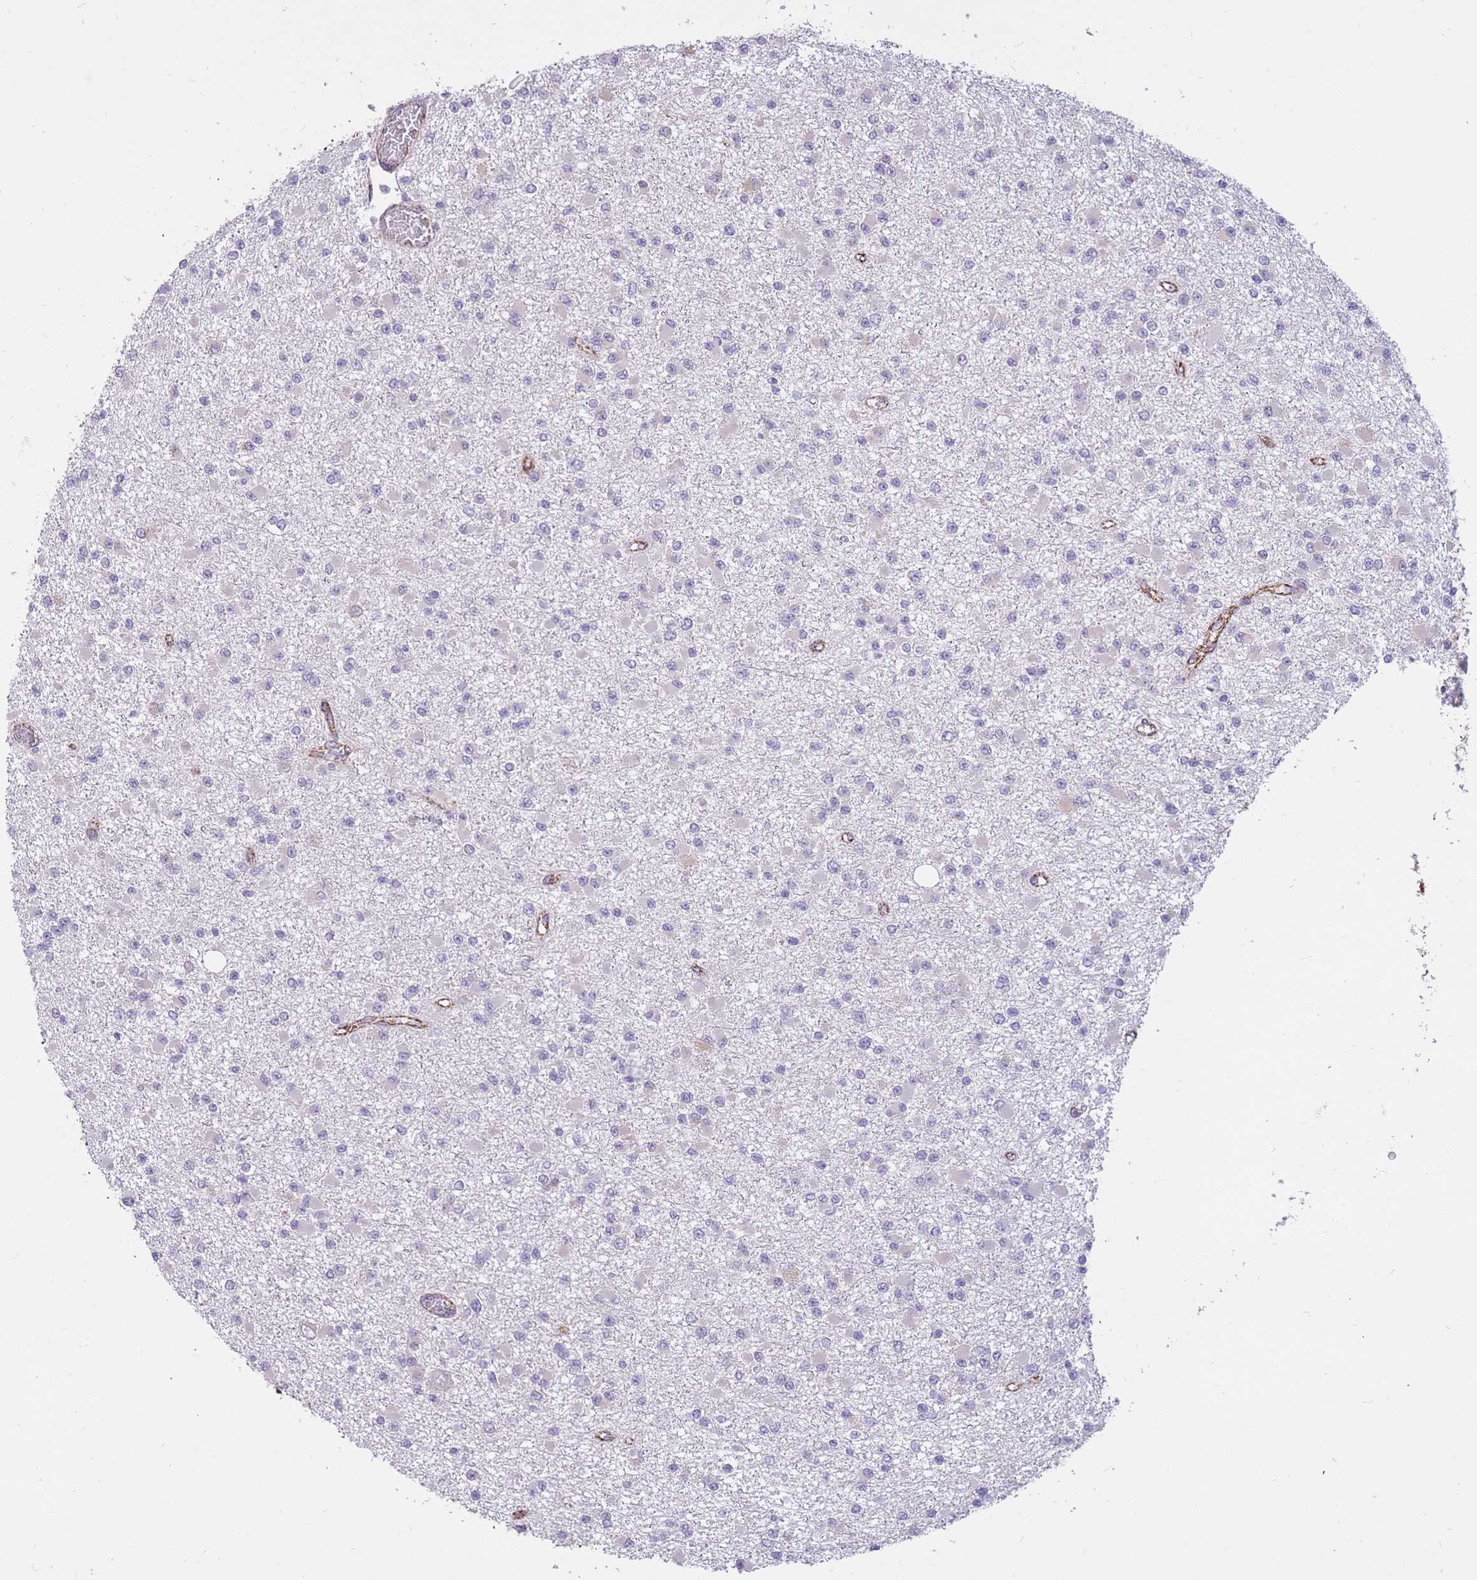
{"staining": {"intensity": "weak", "quantity": "<25%", "location": "cytoplasmic/membranous"}, "tissue": "glioma", "cell_type": "Tumor cells", "image_type": "cancer", "snomed": [{"axis": "morphology", "description": "Glioma, malignant, Low grade"}, {"axis": "topography", "description": "Brain"}], "caption": "Protein analysis of malignant glioma (low-grade) reveals no significant positivity in tumor cells.", "gene": "RNF170", "patient": {"sex": "female", "age": 22}}